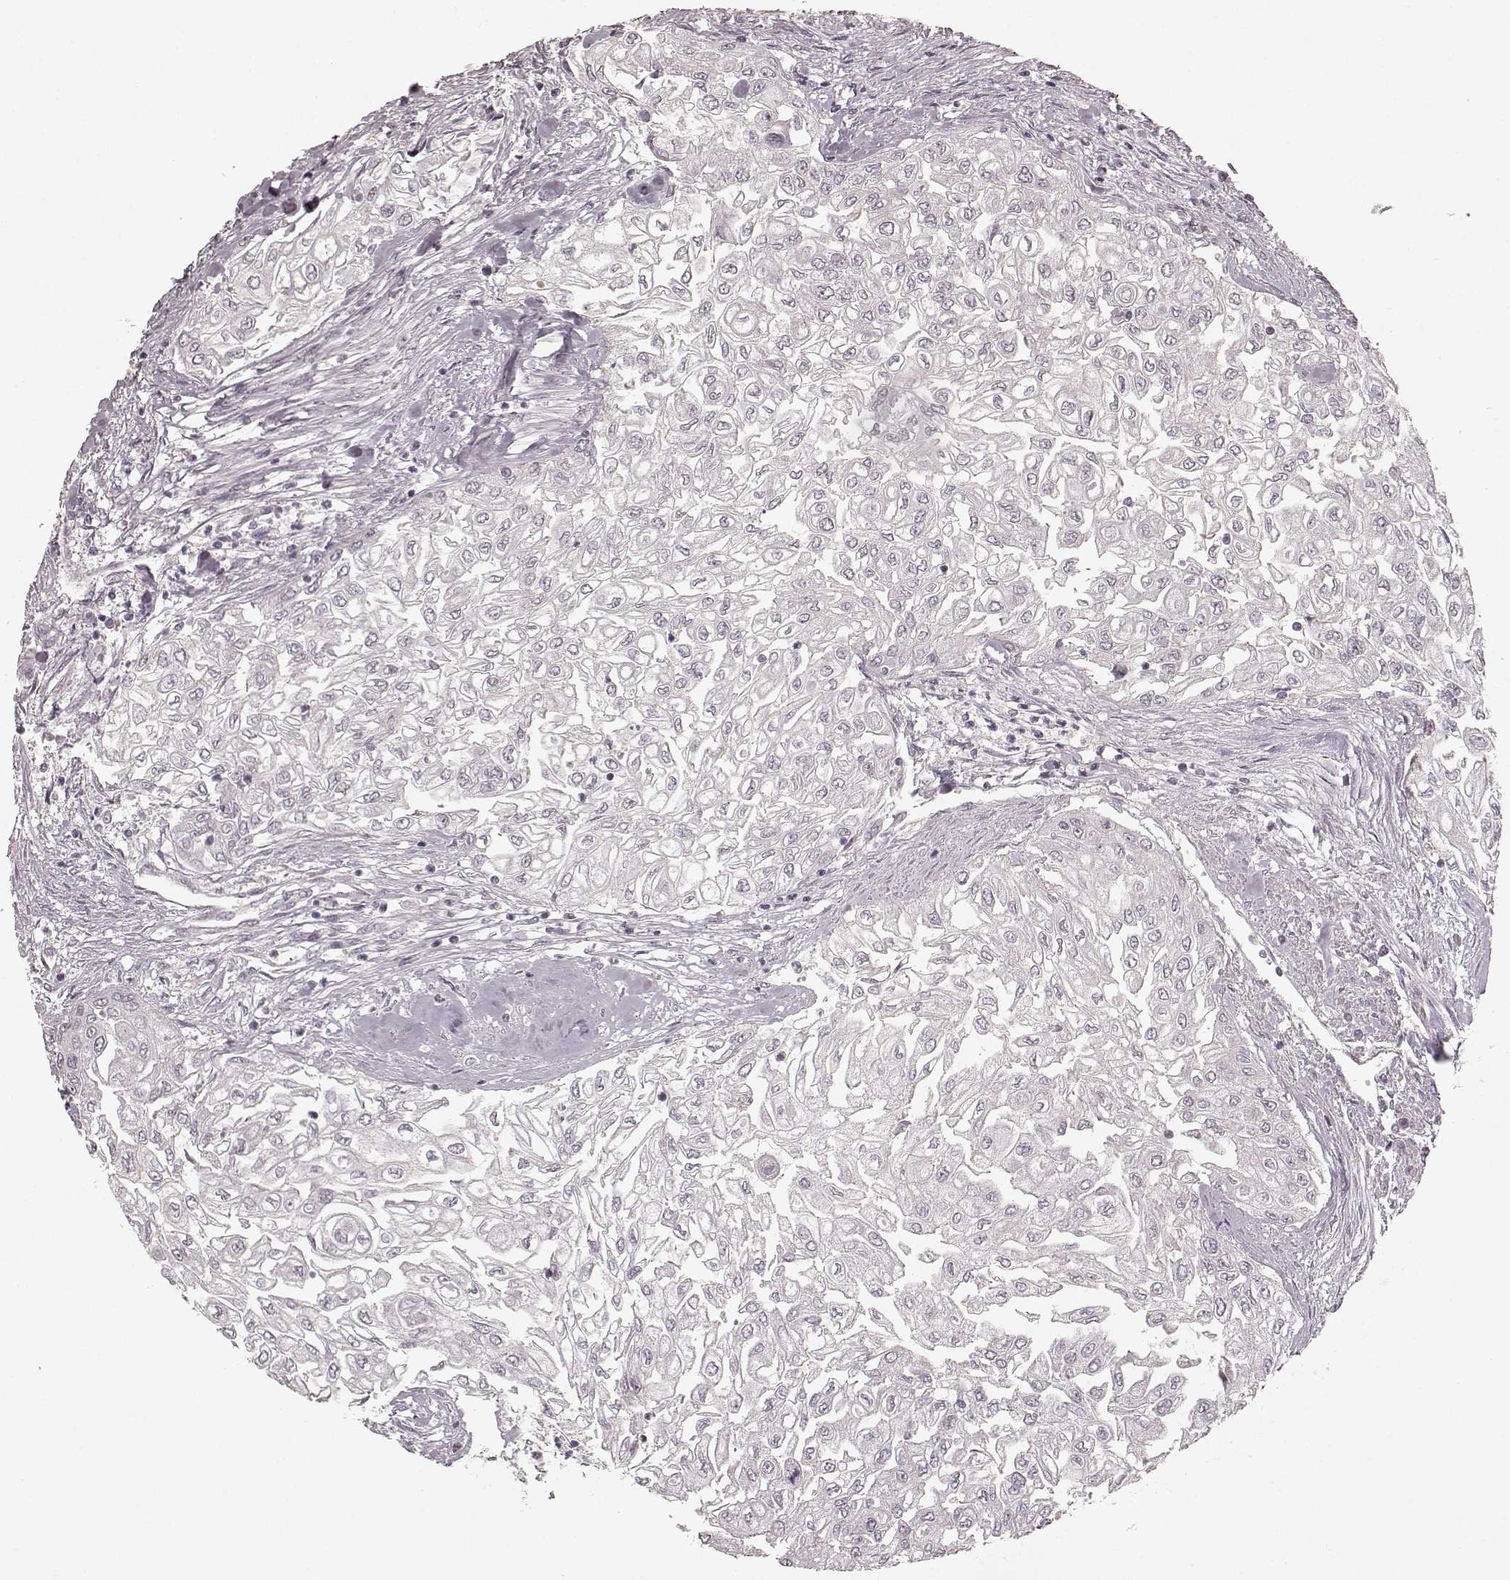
{"staining": {"intensity": "negative", "quantity": "none", "location": "none"}, "tissue": "urothelial cancer", "cell_type": "Tumor cells", "image_type": "cancer", "snomed": [{"axis": "morphology", "description": "Urothelial carcinoma, High grade"}, {"axis": "topography", "description": "Urinary bladder"}], "caption": "The micrograph demonstrates no staining of tumor cells in urothelial carcinoma (high-grade).", "gene": "PRKCE", "patient": {"sex": "male", "age": 62}}